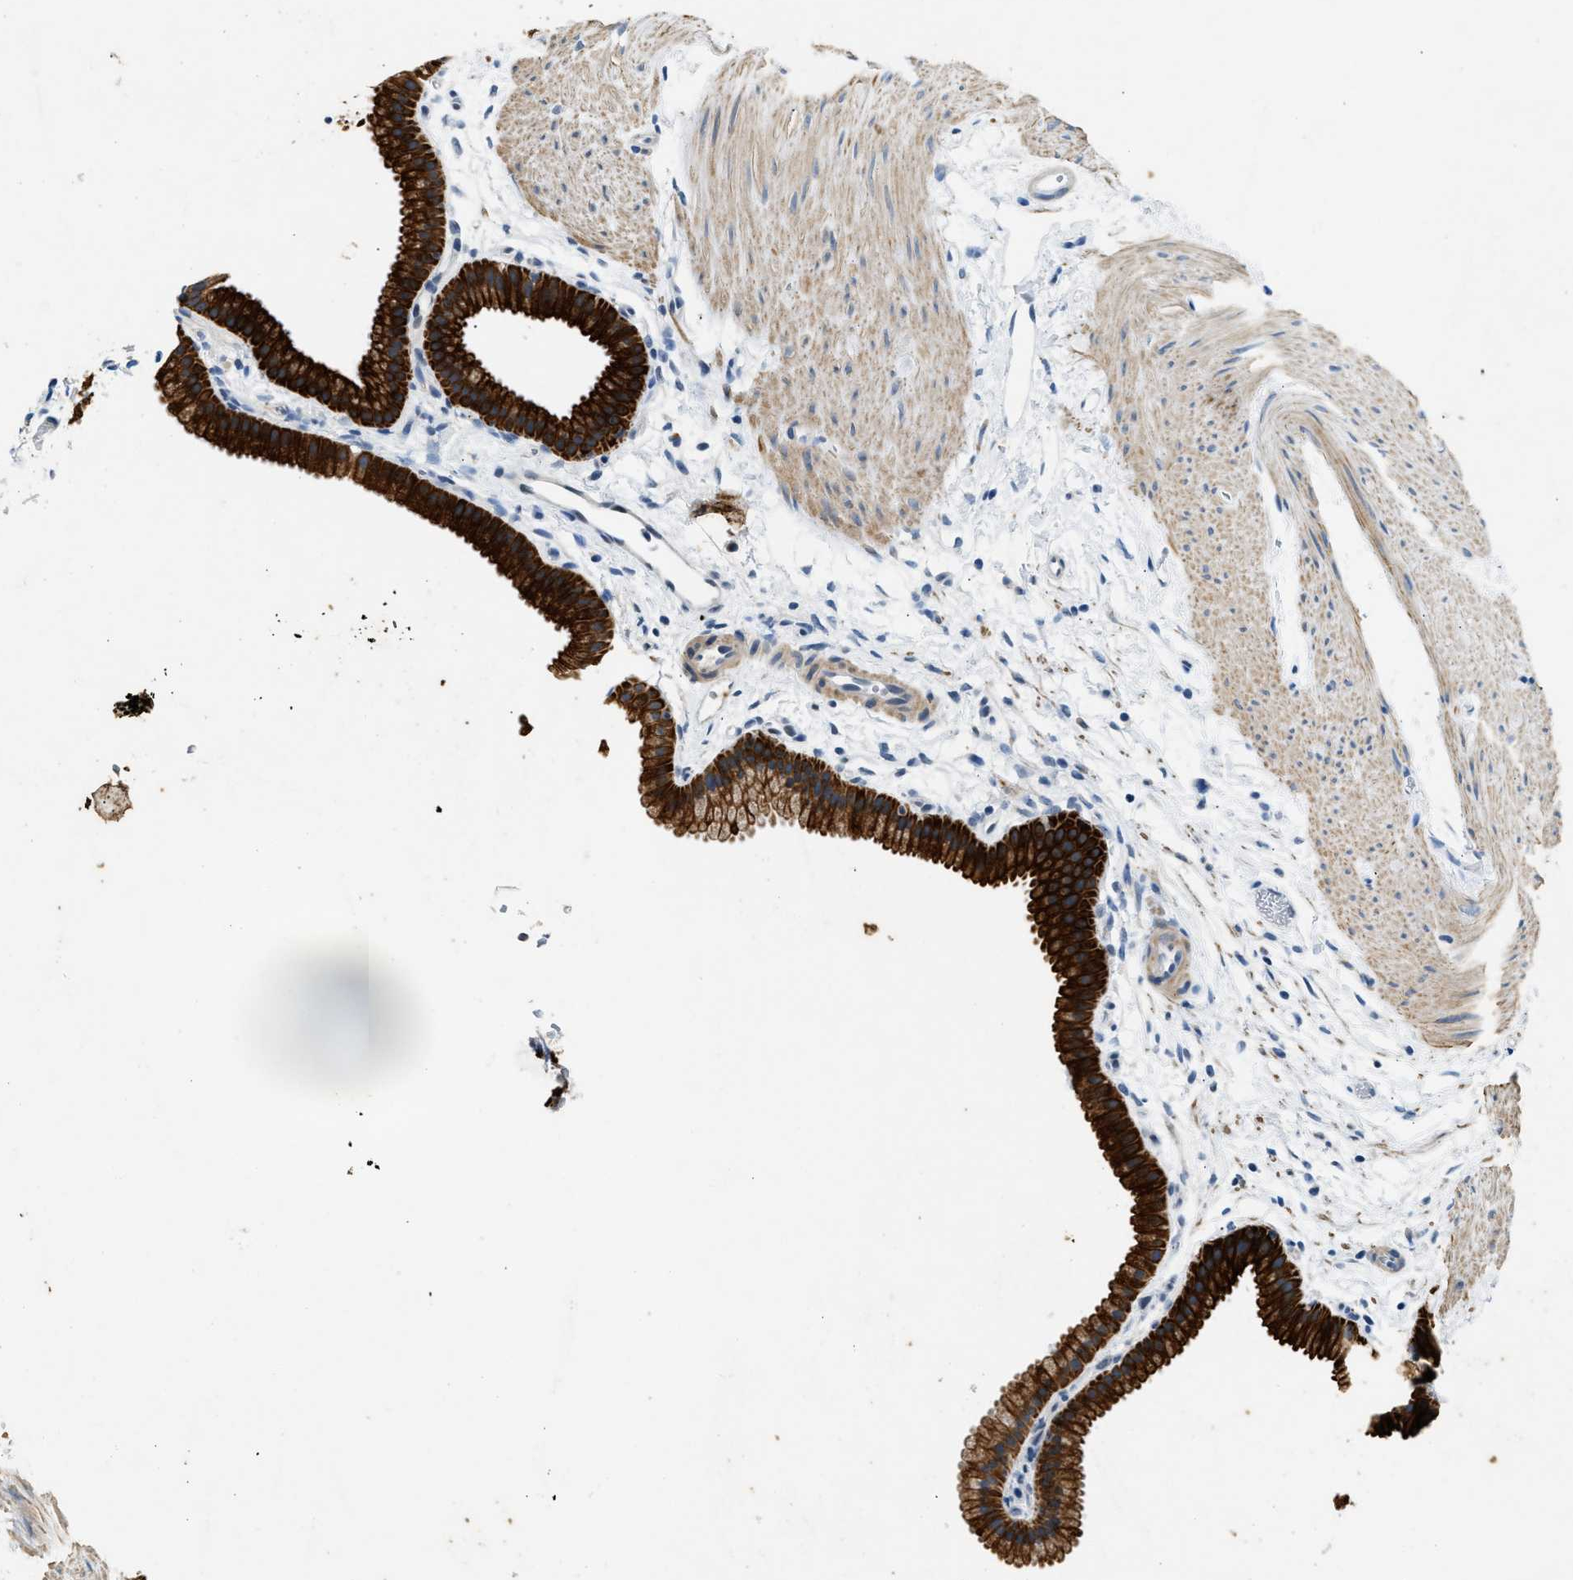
{"staining": {"intensity": "strong", "quantity": ">75%", "location": "cytoplasmic/membranous"}, "tissue": "gallbladder", "cell_type": "Glandular cells", "image_type": "normal", "snomed": [{"axis": "morphology", "description": "Normal tissue, NOS"}, {"axis": "topography", "description": "Gallbladder"}], "caption": "Unremarkable gallbladder exhibits strong cytoplasmic/membranous staining in about >75% of glandular cells.", "gene": "CFAP20", "patient": {"sex": "female", "age": 64}}